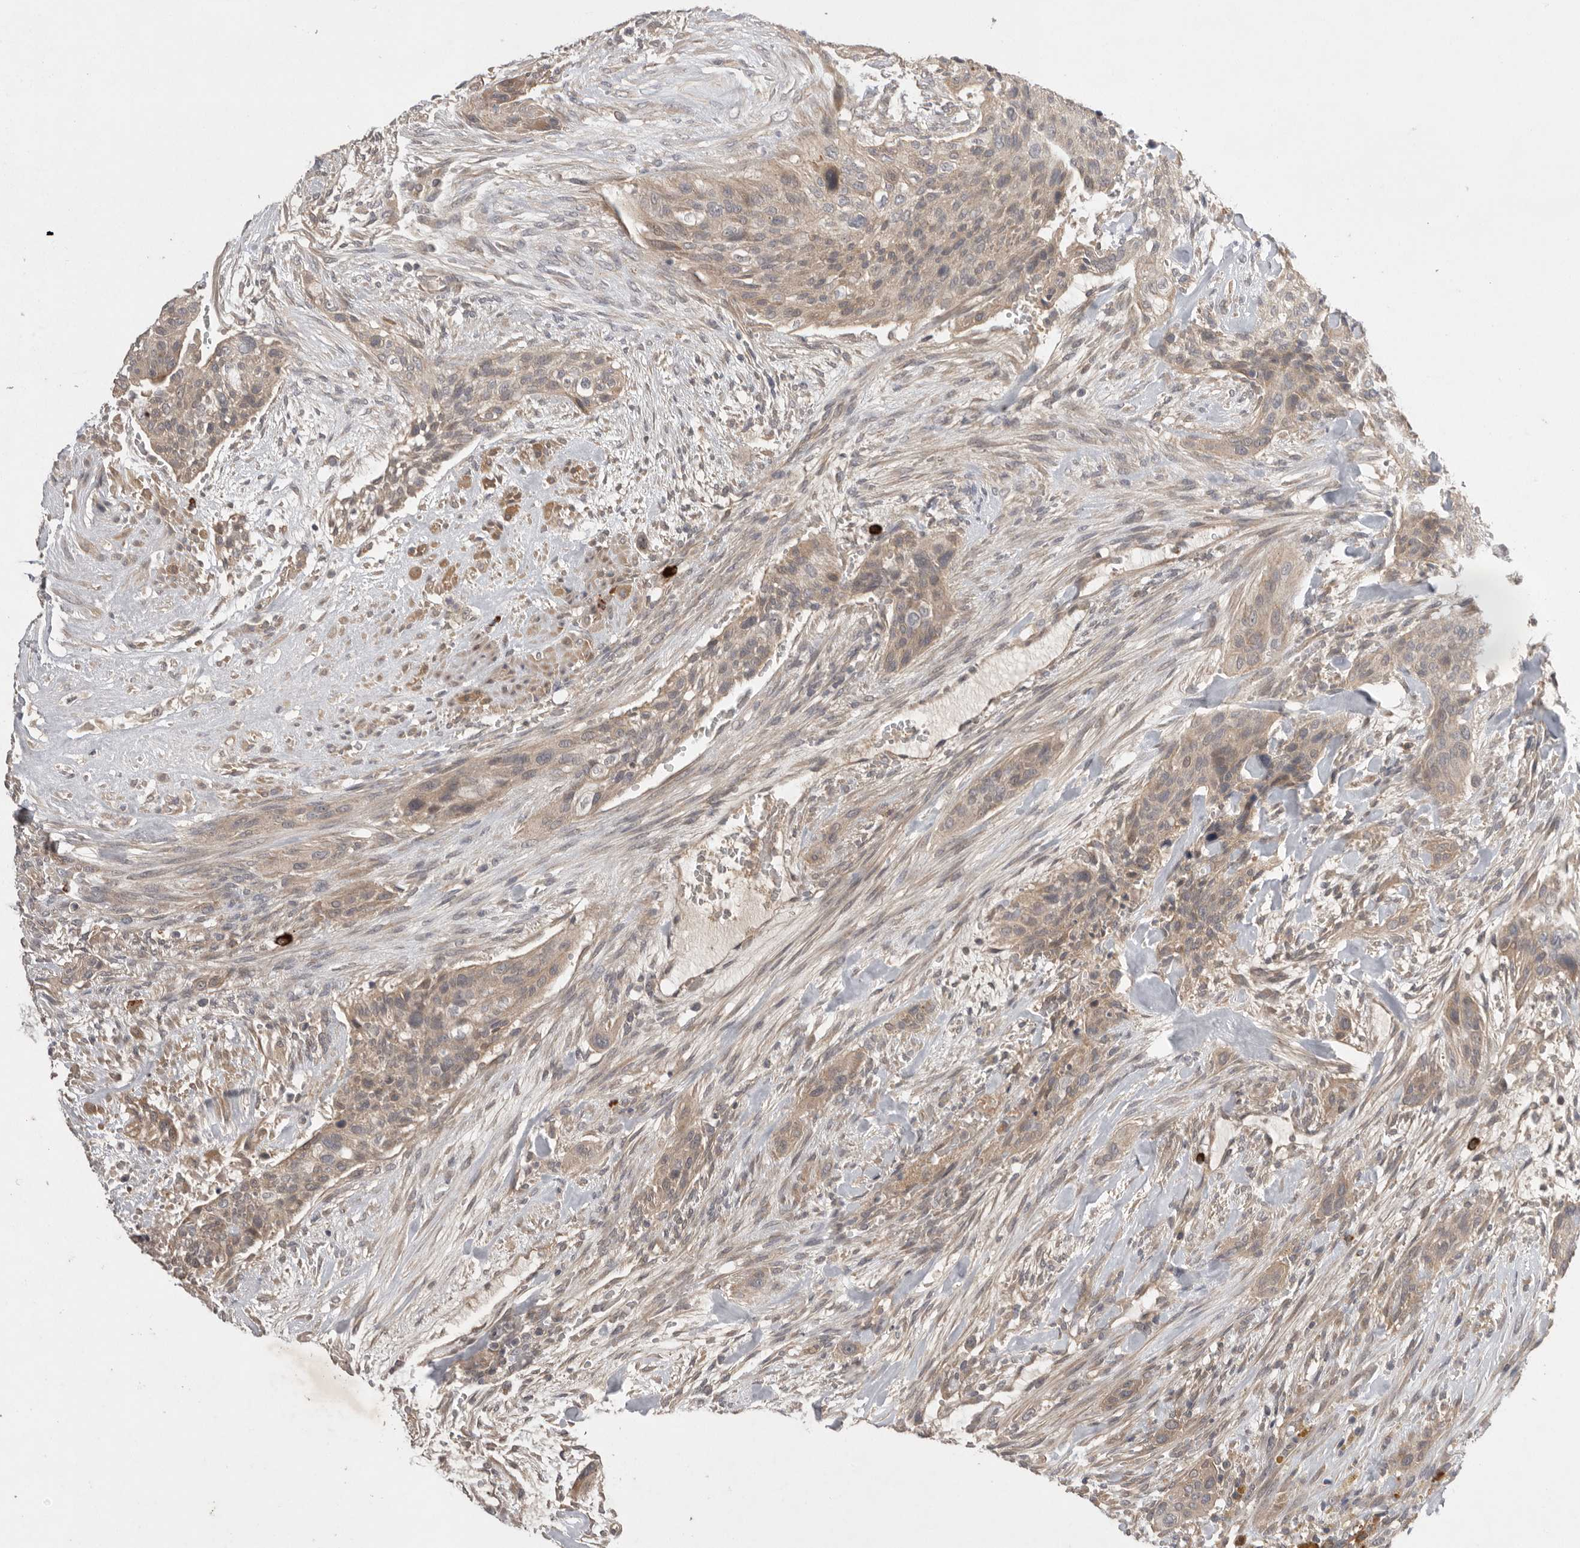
{"staining": {"intensity": "weak", "quantity": ">75%", "location": "cytoplasmic/membranous"}, "tissue": "urothelial cancer", "cell_type": "Tumor cells", "image_type": "cancer", "snomed": [{"axis": "morphology", "description": "Urothelial carcinoma, High grade"}, {"axis": "topography", "description": "Urinary bladder"}], "caption": "A low amount of weak cytoplasmic/membranous positivity is appreciated in about >75% of tumor cells in urothelial cancer tissue.", "gene": "NRCAM", "patient": {"sex": "male", "age": 35}}